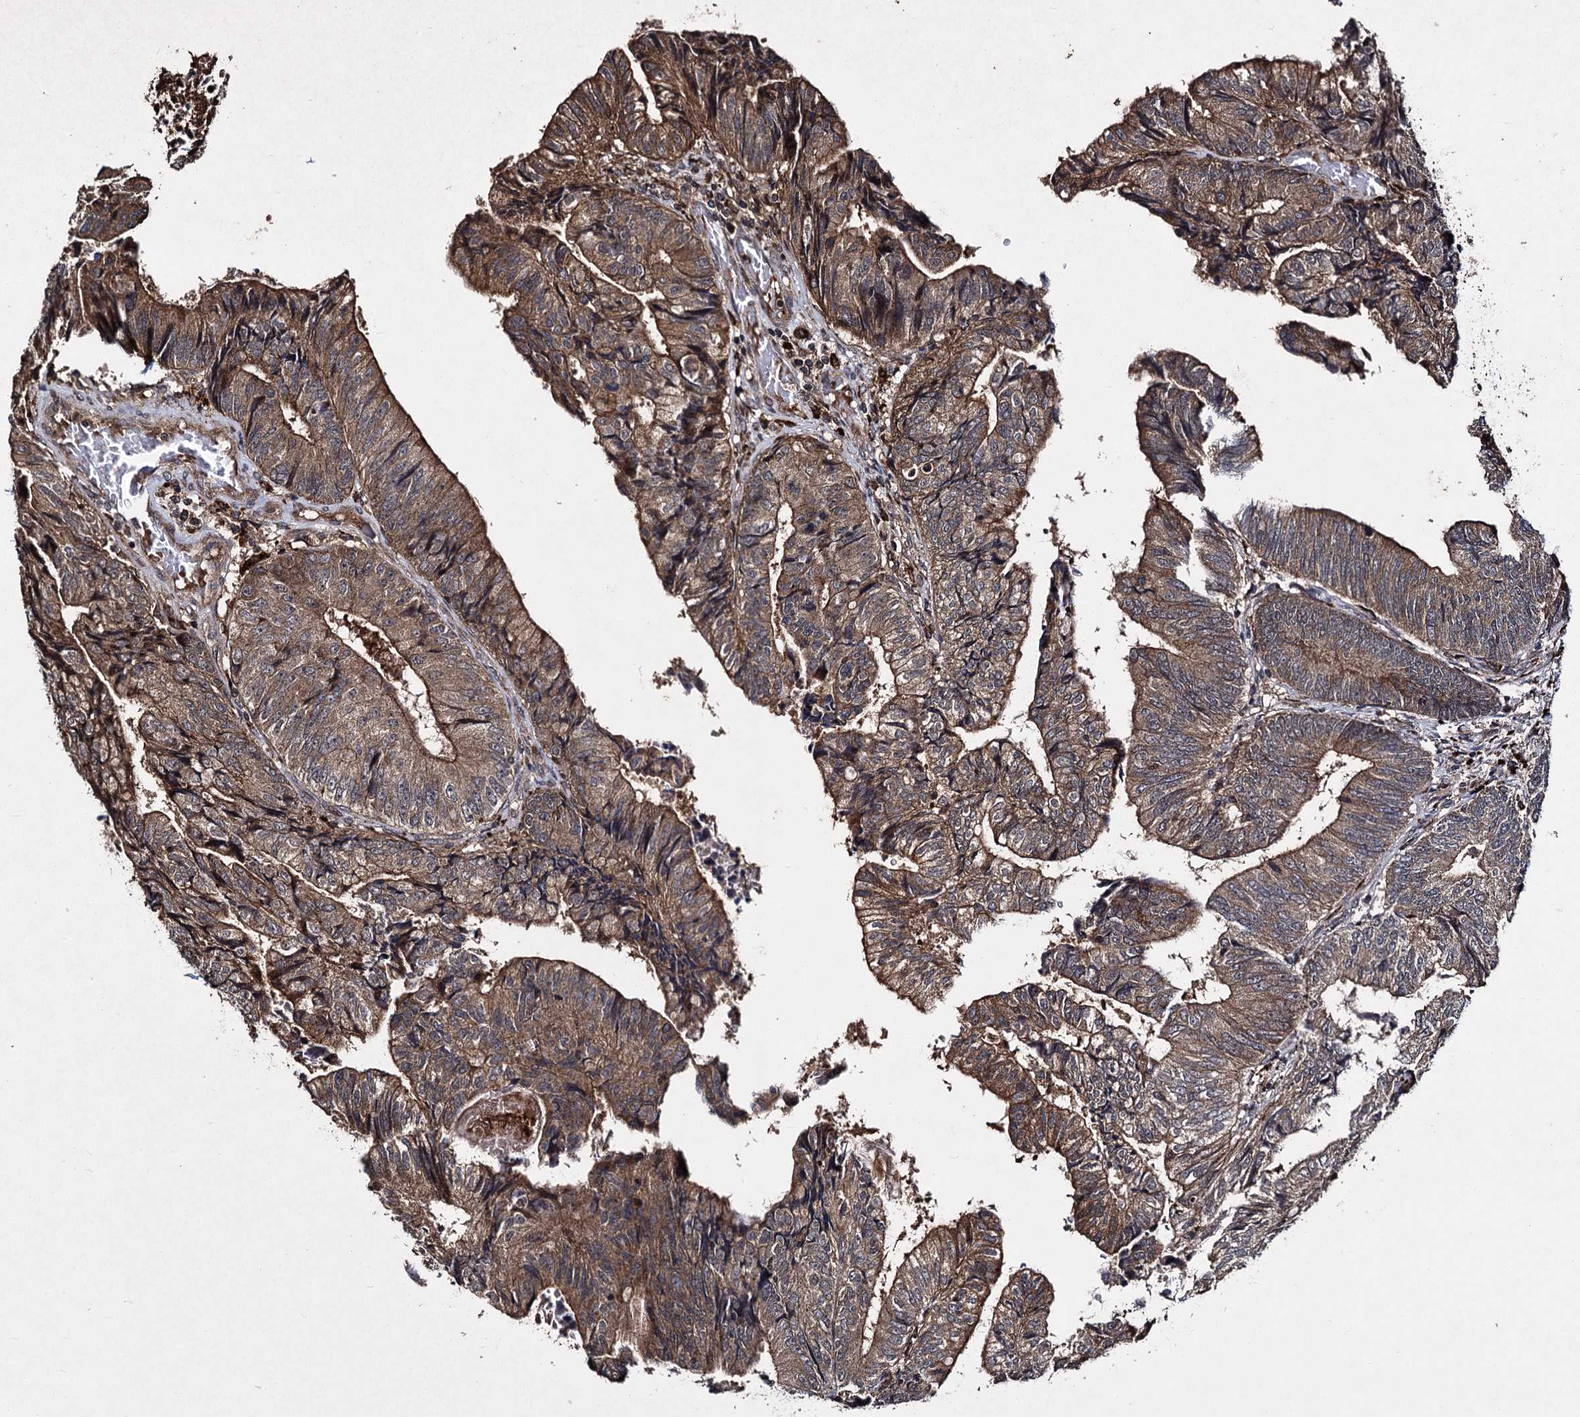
{"staining": {"intensity": "moderate", "quantity": ">75%", "location": "cytoplasmic/membranous"}, "tissue": "colorectal cancer", "cell_type": "Tumor cells", "image_type": "cancer", "snomed": [{"axis": "morphology", "description": "Adenocarcinoma, NOS"}, {"axis": "topography", "description": "Colon"}], "caption": "Colorectal adenocarcinoma was stained to show a protein in brown. There is medium levels of moderate cytoplasmic/membranous expression in approximately >75% of tumor cells.", "gene": "BCL2L2", "patient": {"sex": "female", "age": 67}}